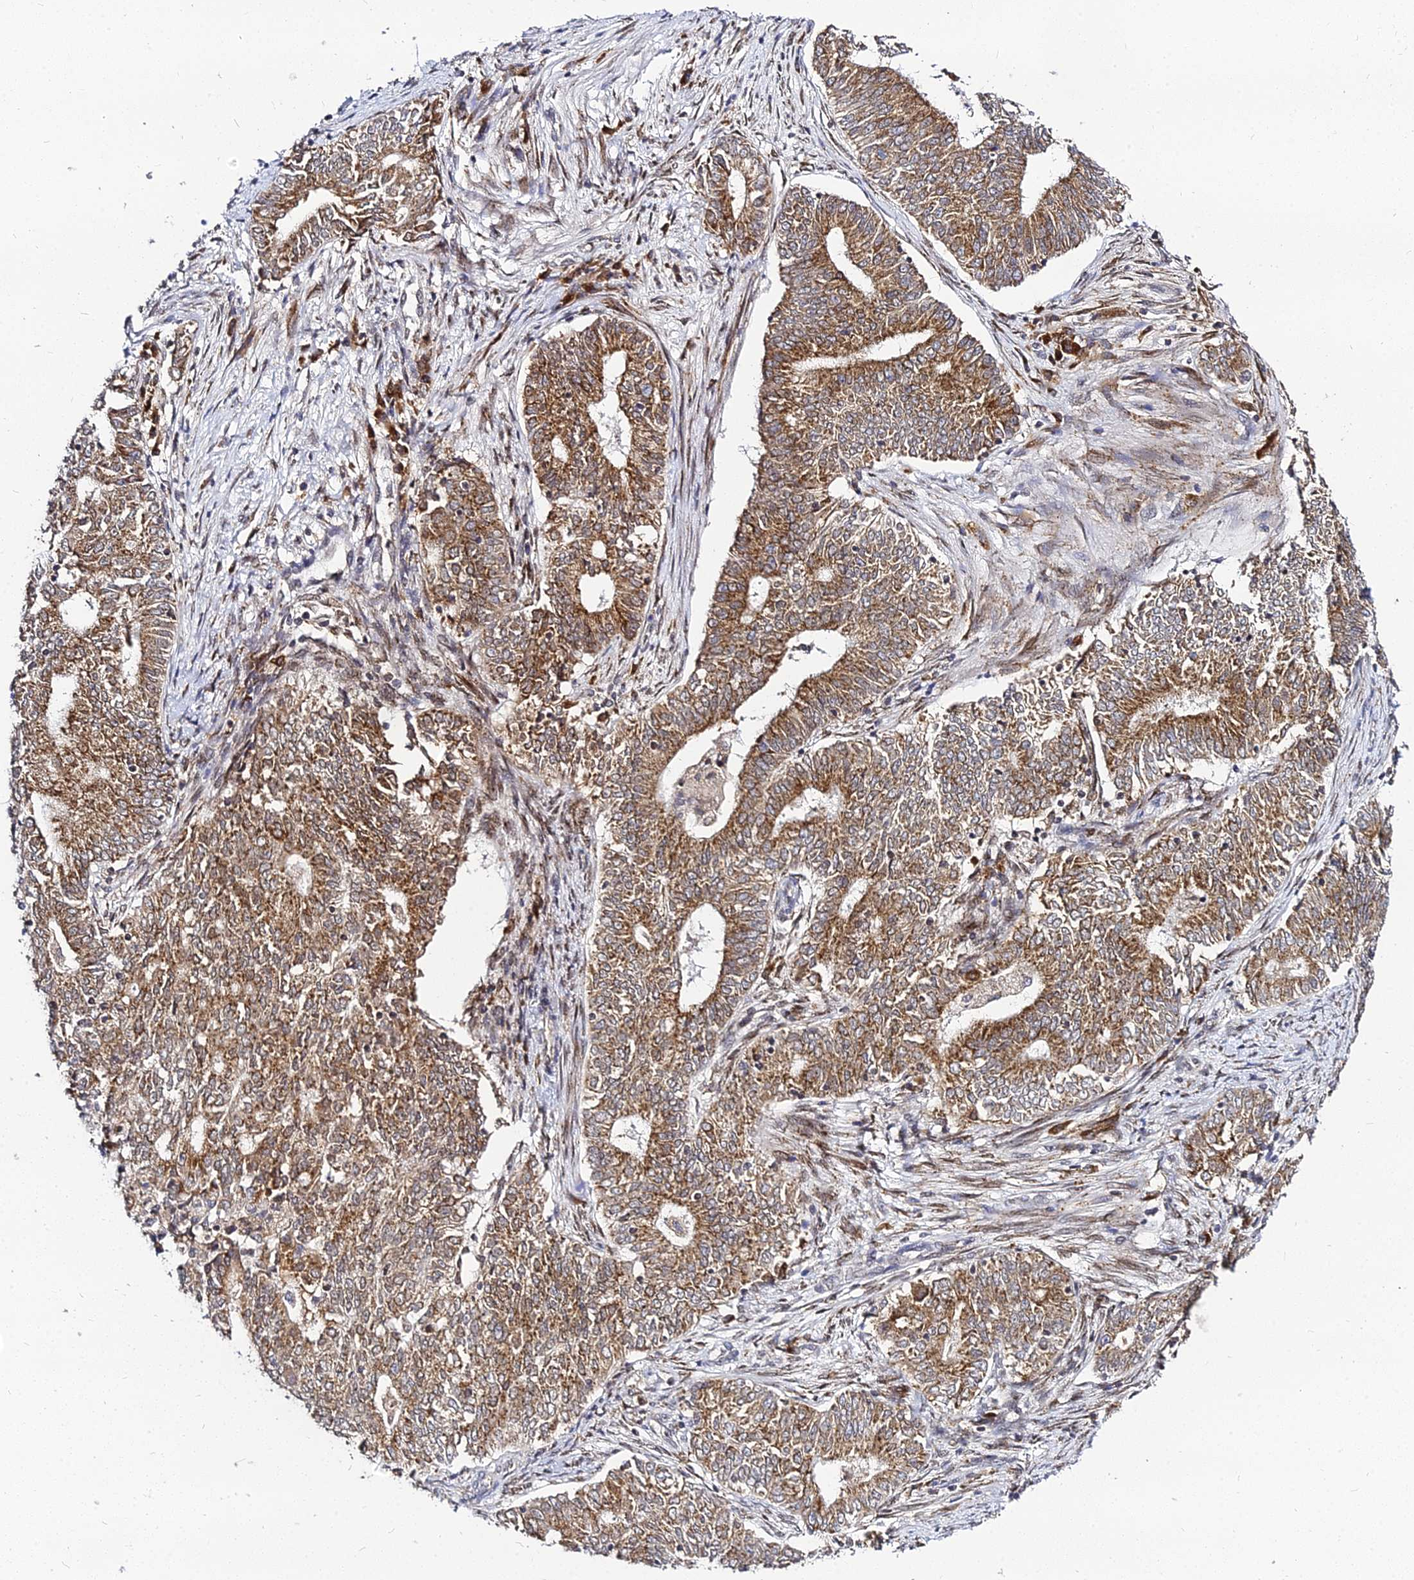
{"staining": {"intensity": "moderate", "quantity": ">75%", "location": "cytoplasmic/membranous"}, "tissue": "endometrial cancer", "cell_type": "Tumor cells", "image_type": "cancer", "snomed": [{"axis": "morphology", "description": "Adenocarcinoma, NOS"}, {"axis": "topography", "description": "Endometrium"}], "caption": "This is an image of immunohistochemistry staining of endometrial cancer, which shows moderate positivity in the cytoplasmic/membranous of tumor cells.", "gene": "RNF121", "patient": {"sex": "female", "age": 62}}